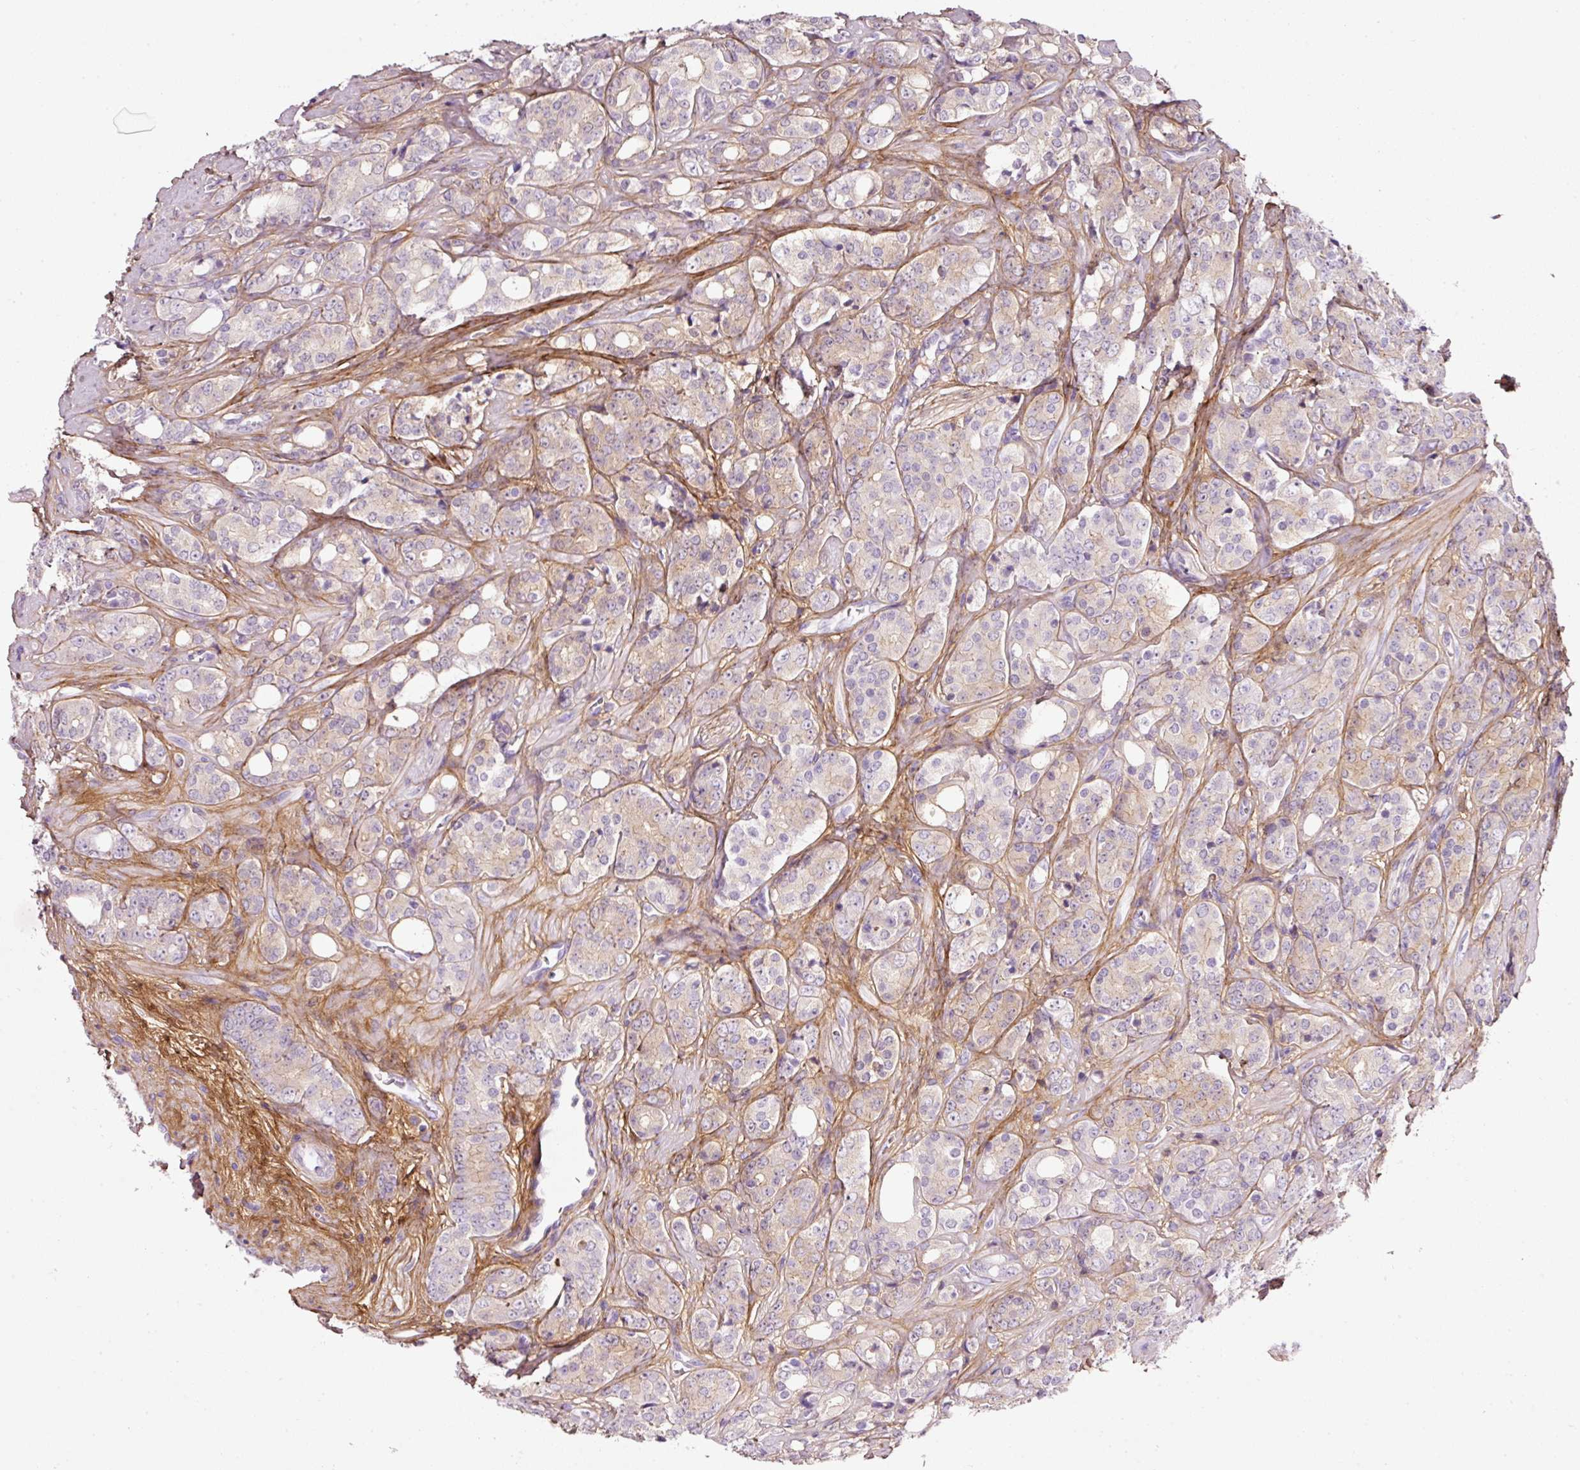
{"staining": {"intensity": "weak", "quantity": "25%-75%", "location": "cytoplasmic/membranous"}, "tissue": "prostate cancer", "cell_type": "Tumor cells", "image_type": "cancer", "snomed": [{"axis": "morphology", "description": "Adenocarcinoma, High grade"}, {"axis": "topography", "description": "Prostate"}], "caption": "Immunohistochemistry micrograph of human high-grade adenocarcinoma (prostate) stained for a protein (brown), which shows low levels of weak cytoplasmic/membranous staining in about 25%-75% of tumor cells.", "gene": "SOS2", "patient": {"sex": "male", "age": 62}}